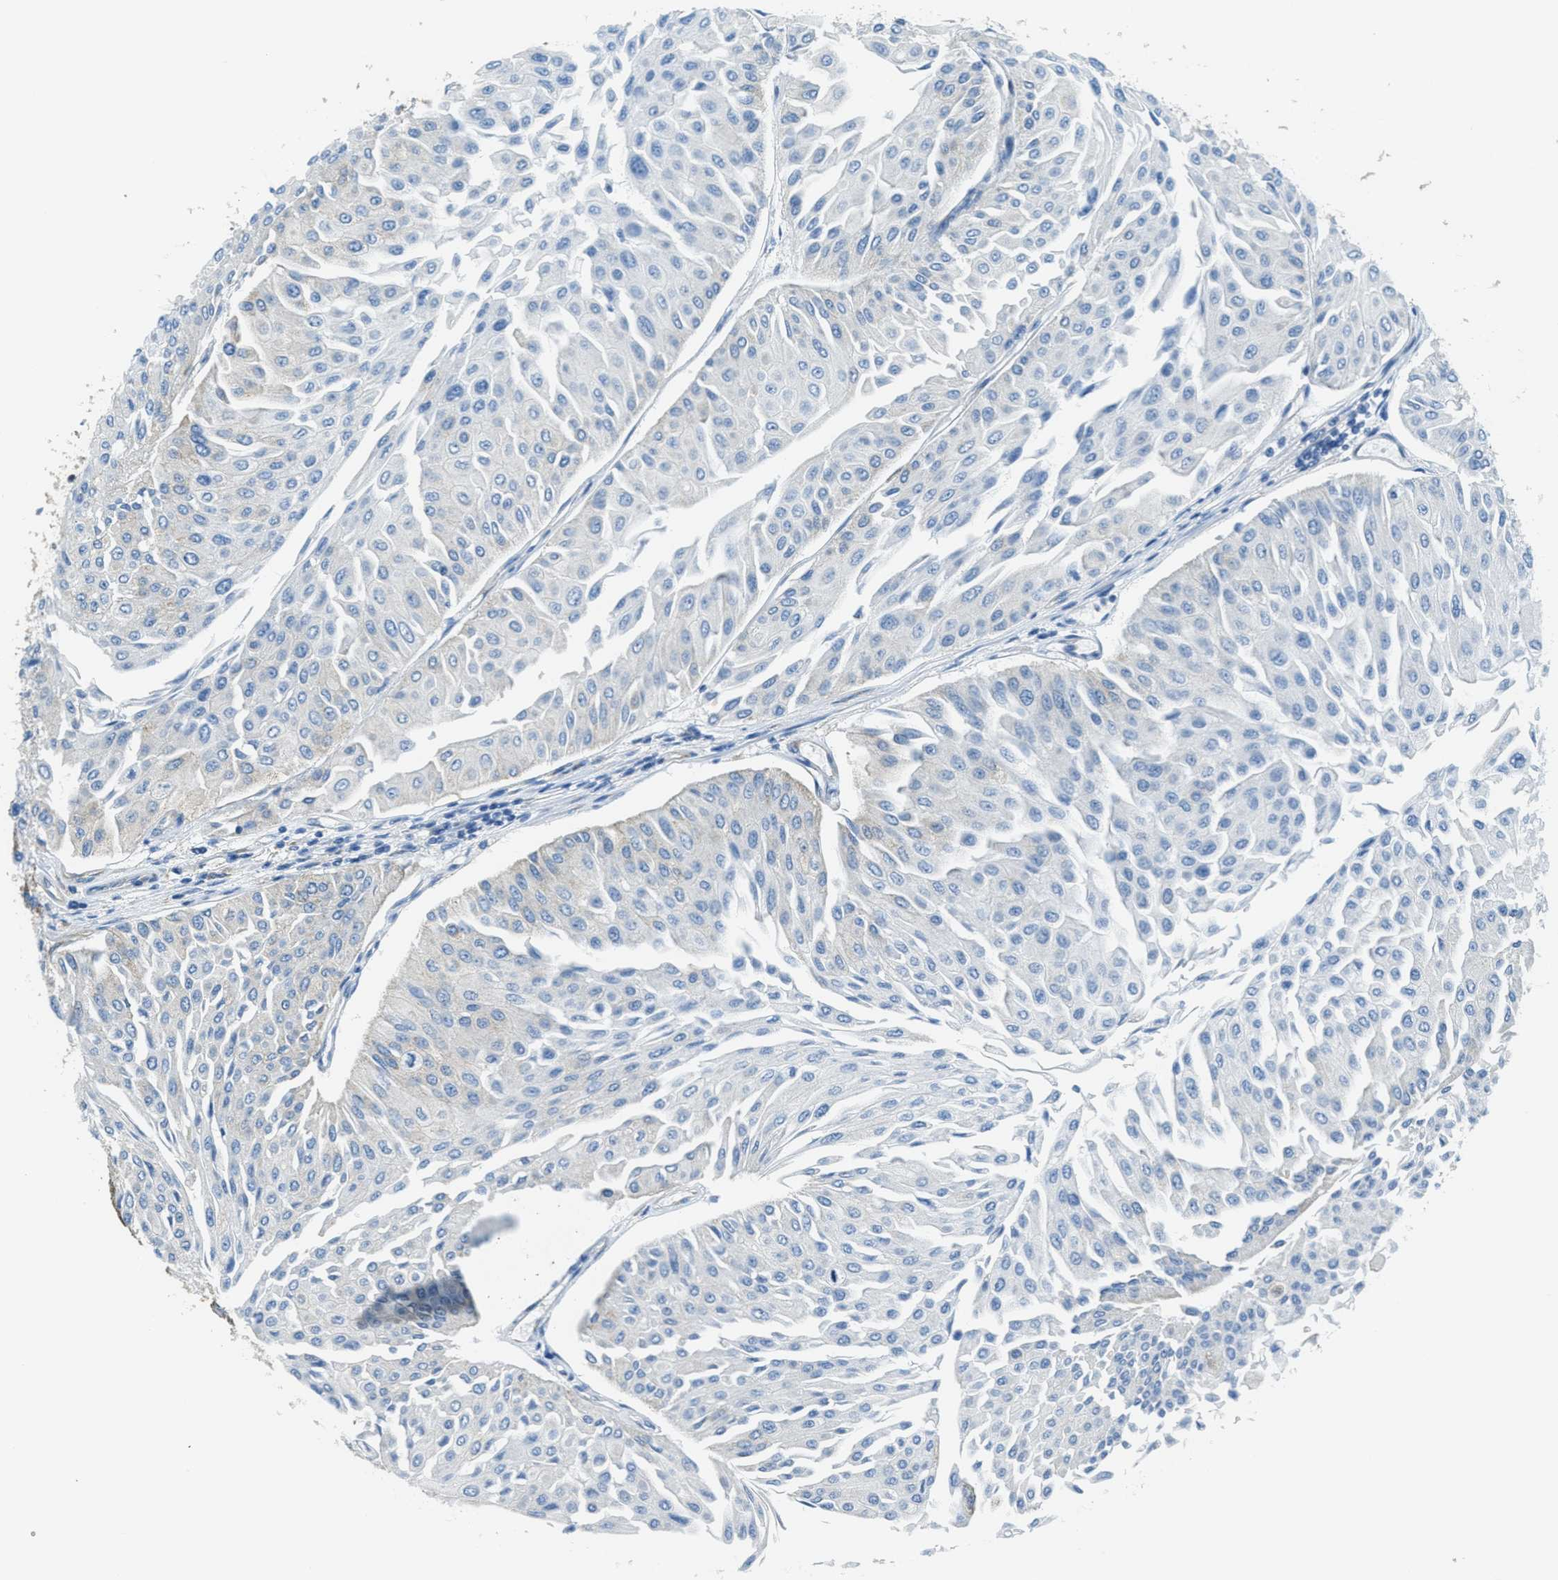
{"staining": {"intensity": "moderate", "quantity": "25%-75%", "location": "cytoplasmic/membranous"}, "tissue": "urothelial cancer", "cell_type": "Tumor cells", "image_type": "cancer", "snomed": [{"axis": "morphology", "description": "Urothelial carcinoma, Low grade"}, {"axis": "topography", "description": "Urinary bladder"}], "caption": "A micrograph of urothelial cancer stained for a protein reveals moderate cytoplasmic/membranous brown staining in tumor cells.", "gene": "AP2B1", "patient": {"sex": "male", "age": 67}}